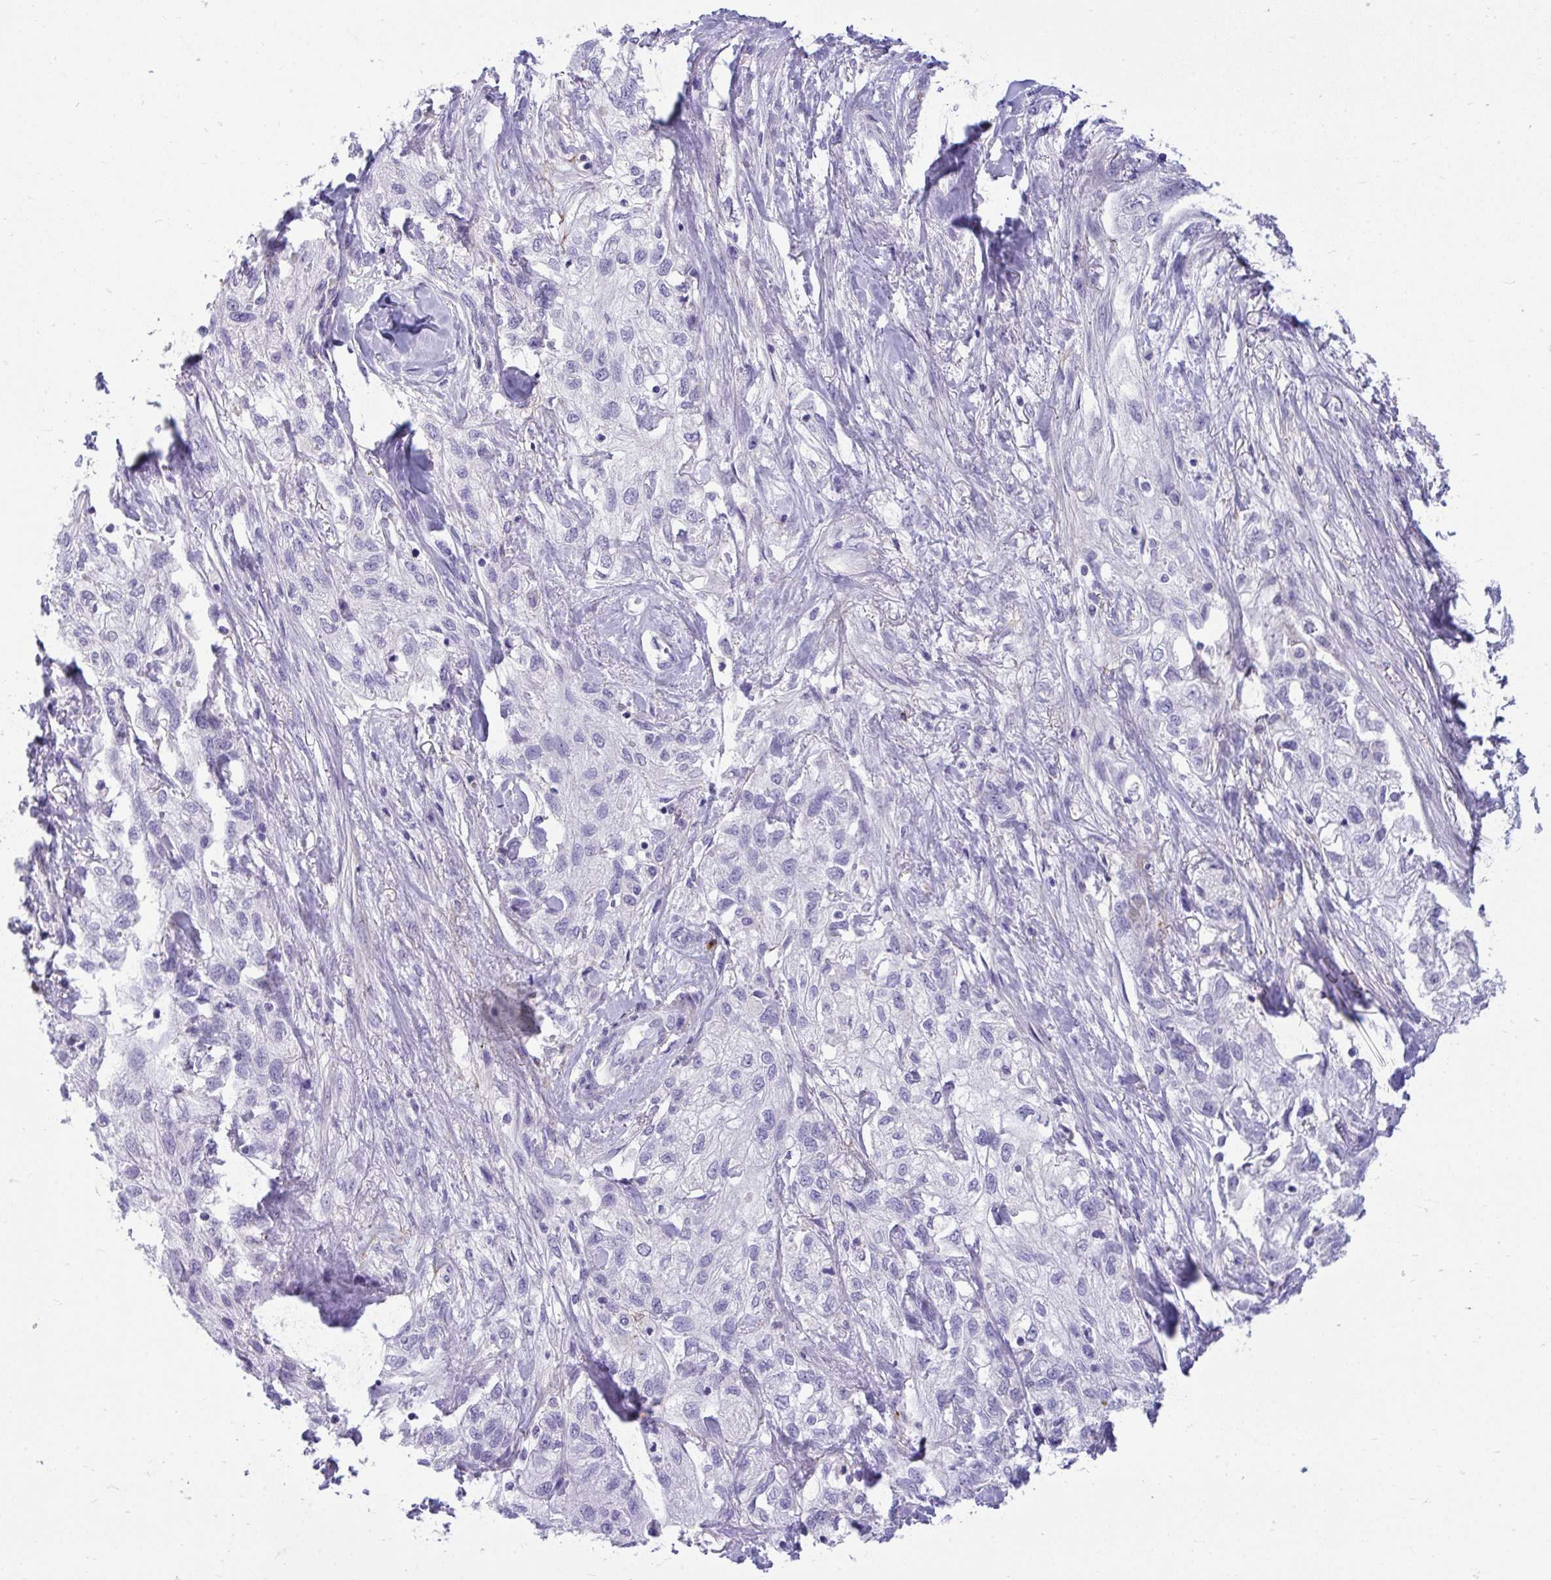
{"staining": {"intensity": "negative", "quantity": "none", "location": "none"}, "tissue": "skin cancer", "cell_type": "Tumor cells", "image_type": "cancer", "snomed": [{"axis": "morphology", "description": "Squamous cell carcinoma, NOS"}, {"axis": "topography", "description": "Skin"}, {"axis": "topography", "description": "Vulva"}], "caption": "There is no significant positivity in tumor cells of skin squamous cell carcinoma.", "gene": "PIGZ", "patient": {"sex": "female", "age": 86}}